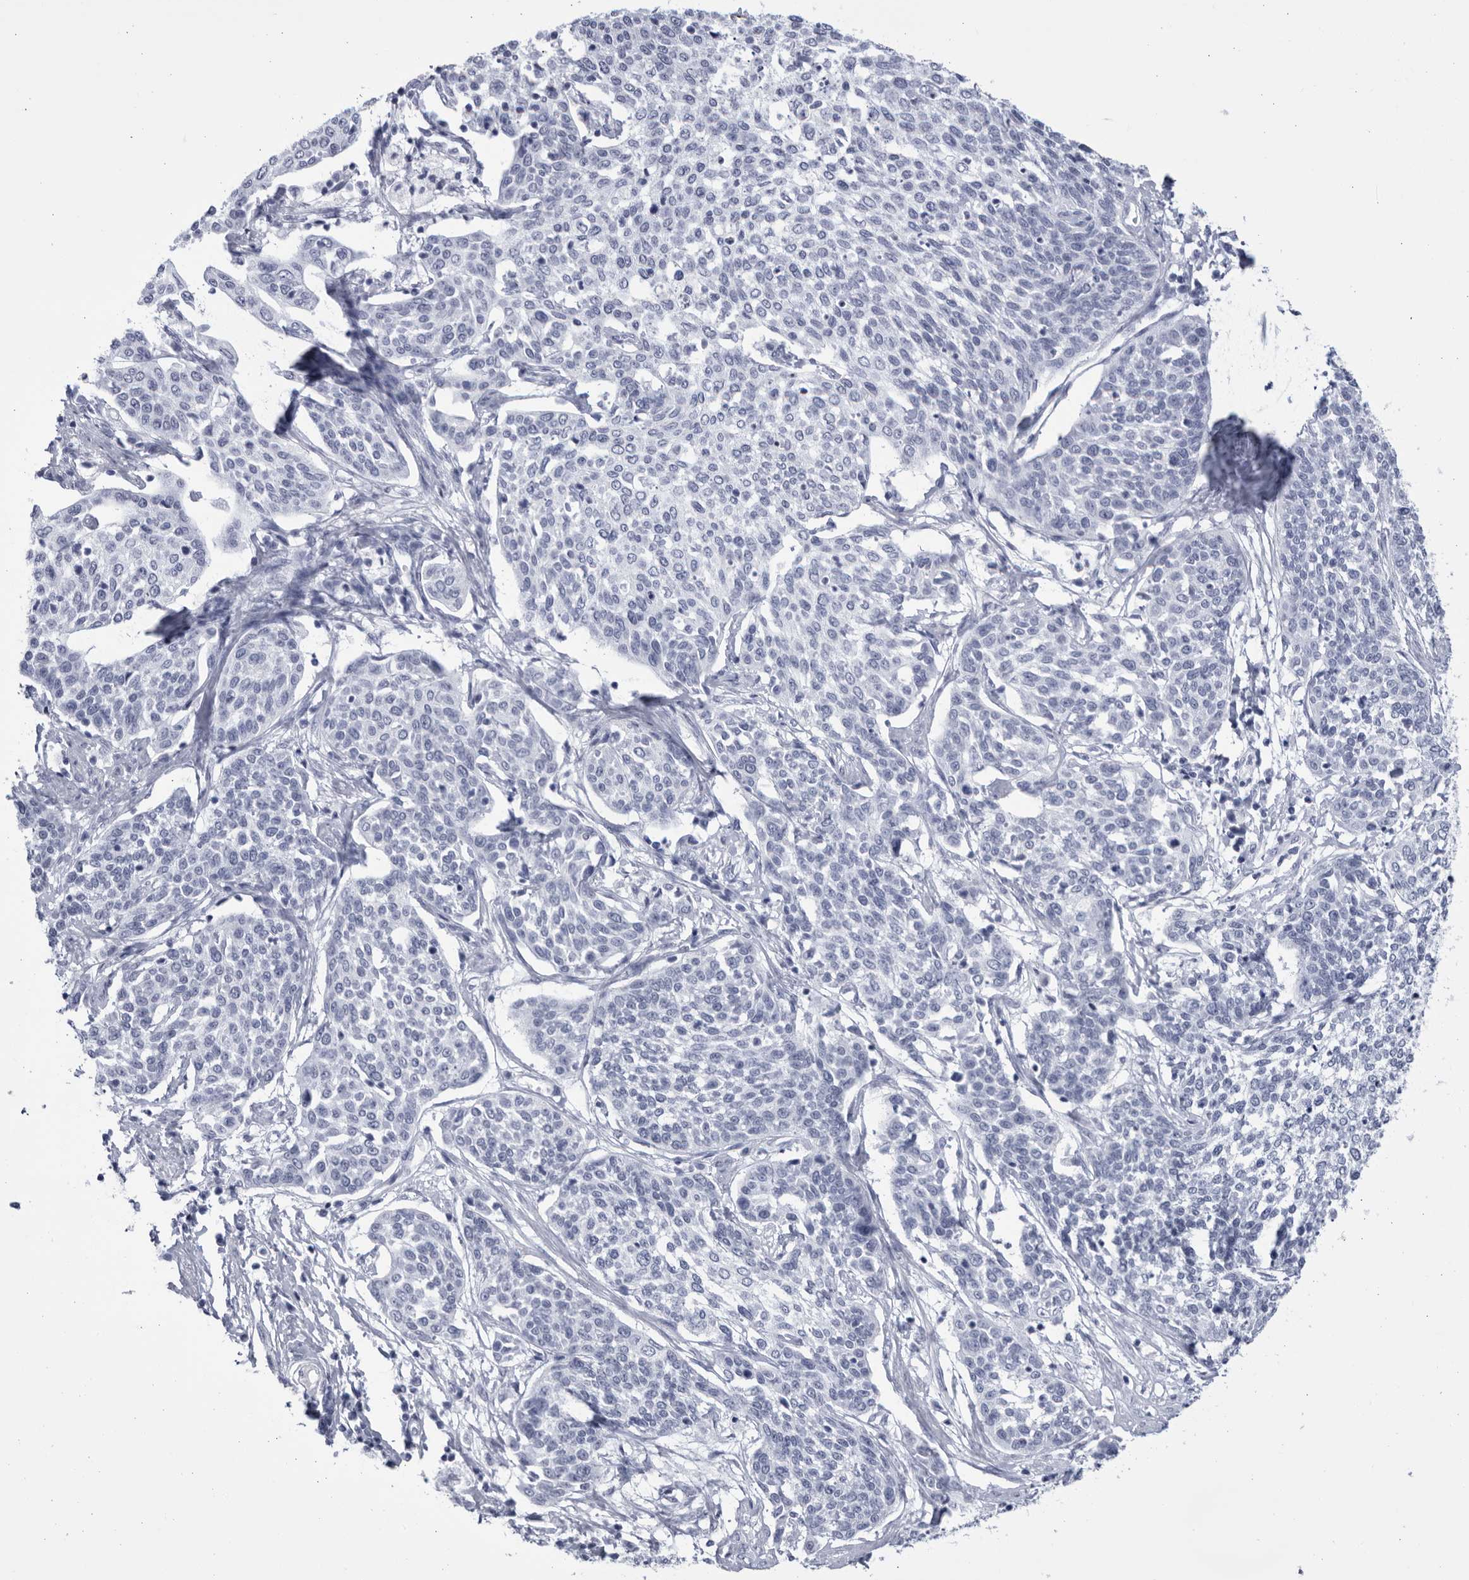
{"staining": {"intensity": "negative", "quantity": "none", "location": "none"}, "tissue": "cervical cancer", "cell_type": "Tumor cells", "image_type": "cancer", "snomed": [{"axis": "morphology", "description": "Squamous cell carcinoma, NOS"}, {"axis": "topography", "description": "Cervix"}], "caption": "Immunohistochemical staining of cervical squamous cell carcinoma demonstrates no significant expression in tumor cells. (Brightfield microscopy of DAB immunohistochemistry (IHC) at high magnification).", "gene": "CCDC181", "patient": {"sex": "female", "age": 34}}